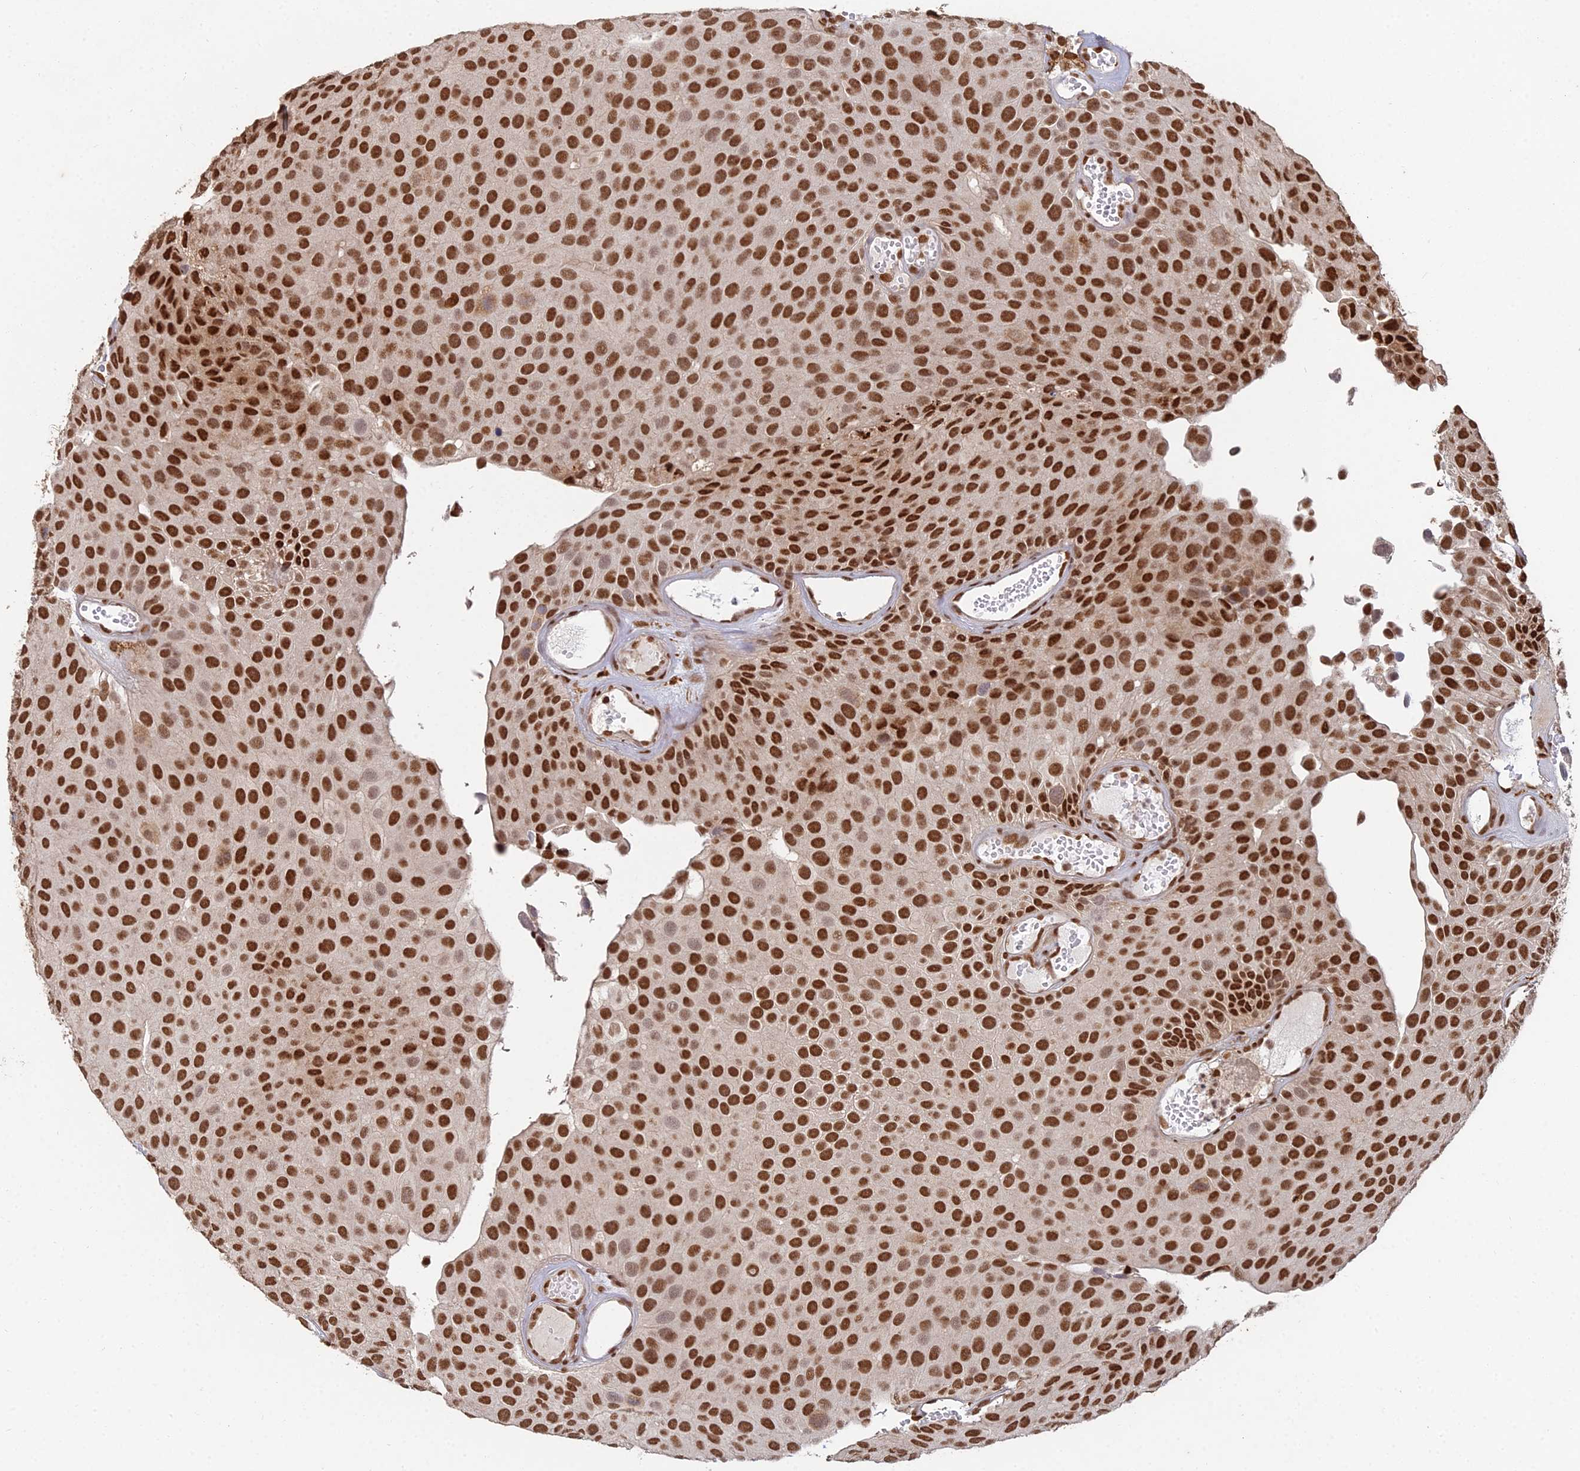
{"staining": {"intensity": "strong", "quantity": ">75%", "location": "nuclear"}, "tissue": "urothelial cancer", "cell_type": "Tumor cells", "image_type": "cancer", "snomed": [{"axis": "morphology", "description": "Urothelial carcinoma, Low grade"}, {"axis": "topography", "description": "Urinary bladder"}], "caption": "Protein expression analysis of human urothelial carcinoma (low-grade) reveals strong nuclear staining in approximately >75% of tumor cells.", "gene": "ABHD17A", "patient": {"sex": "male", "age": 89}}